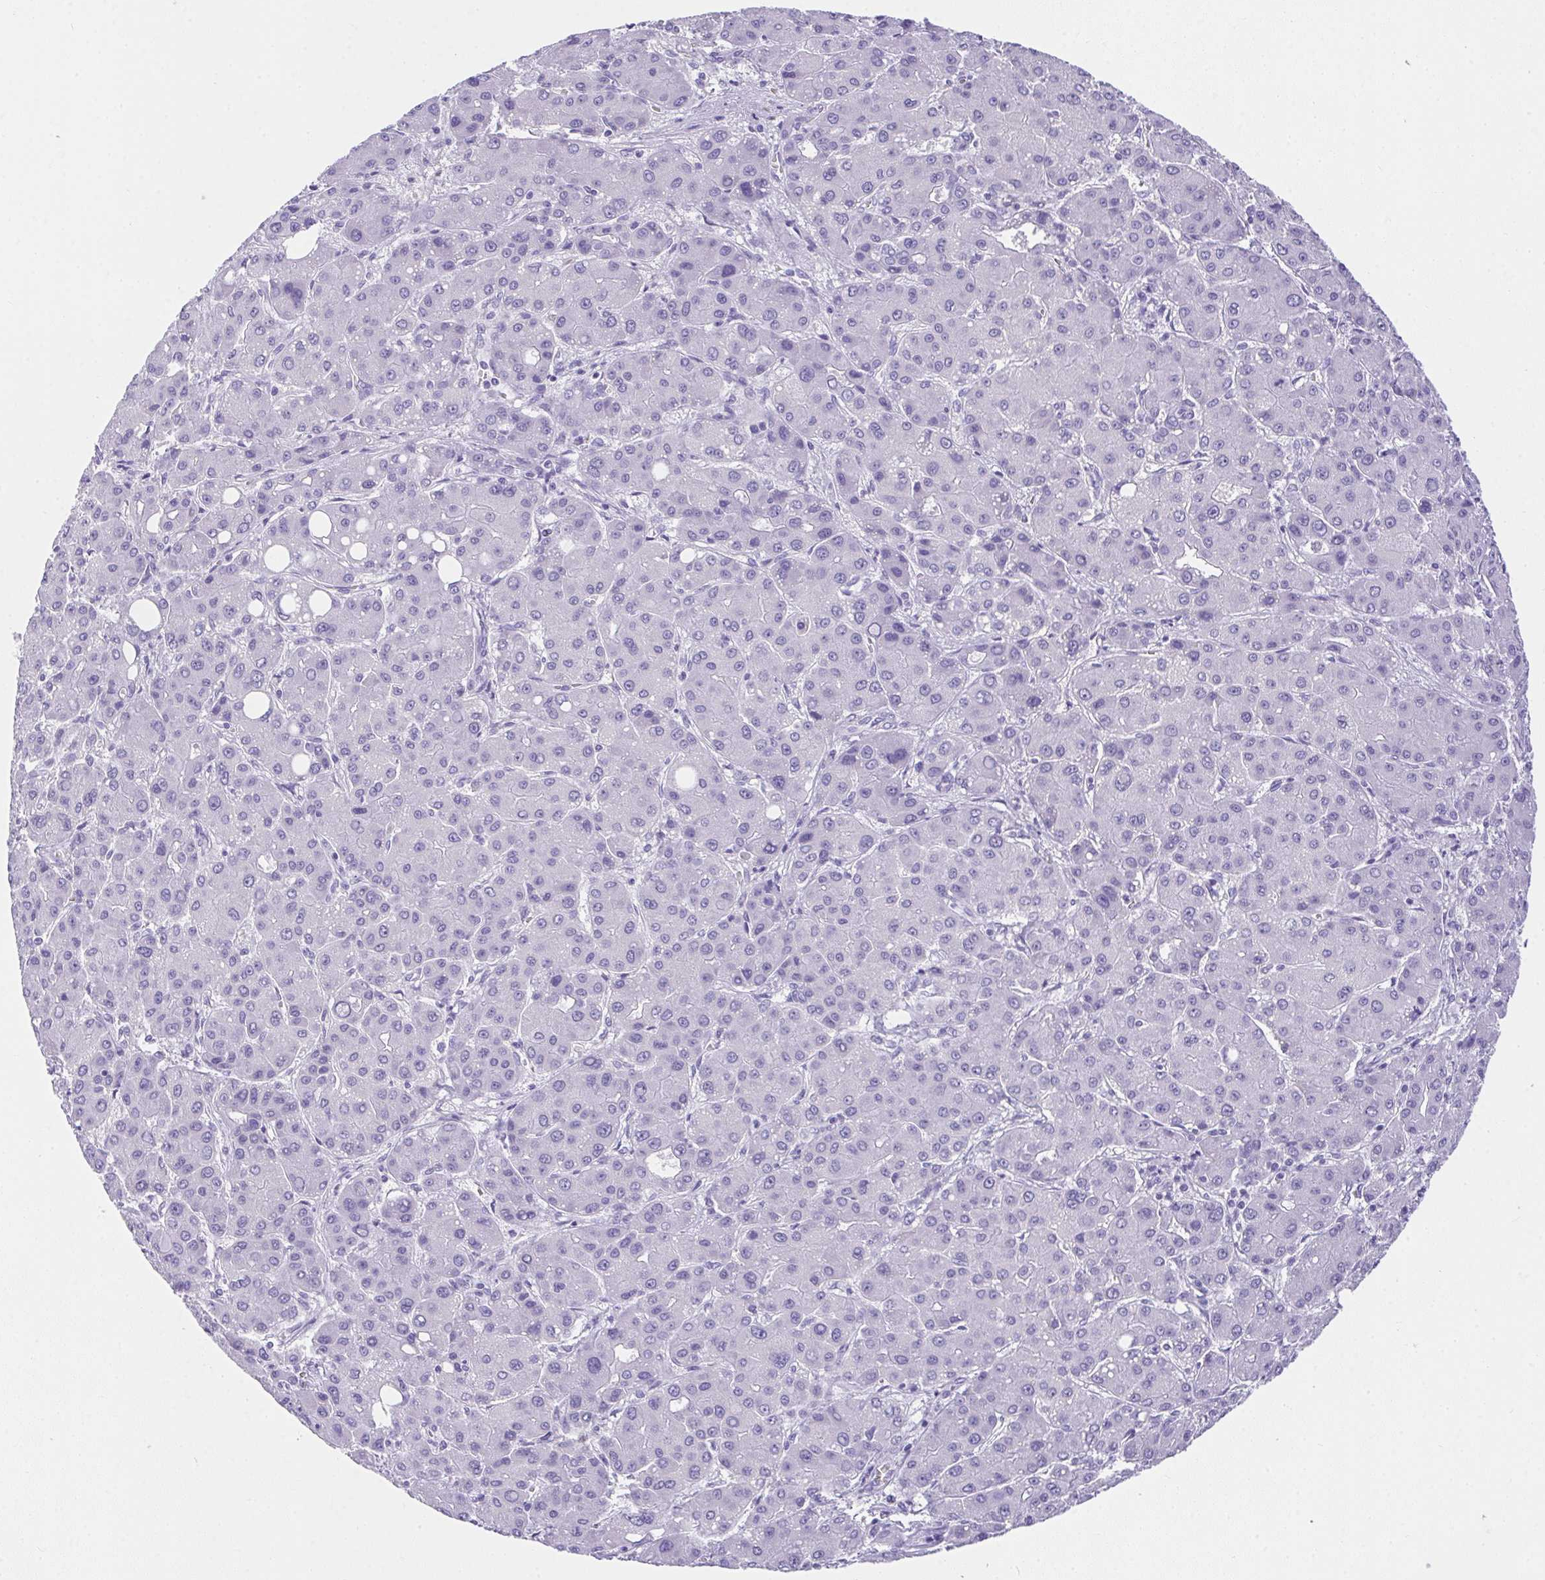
{"staining": {"intensity": "negative", "quantity": "none", "location": "none"}, "tissue": "liver cancer", "cell_type": "Tumor cells", "image_type": "cancer", "snomed": [{"axis": "morphology", "description": "Carcinoma, Hepatocellular, NOS"}, {"axis": "topography", "description": "Liver"}], "caption": "A histopathology image of liver hepatocellular carcinoma stained for a protein exhibits no brown staining in tumor cells. (DAB IHC with hematoxylin counter stain).", "gene": "AVIL", "patient": {"sex": "male", "age": 55}}